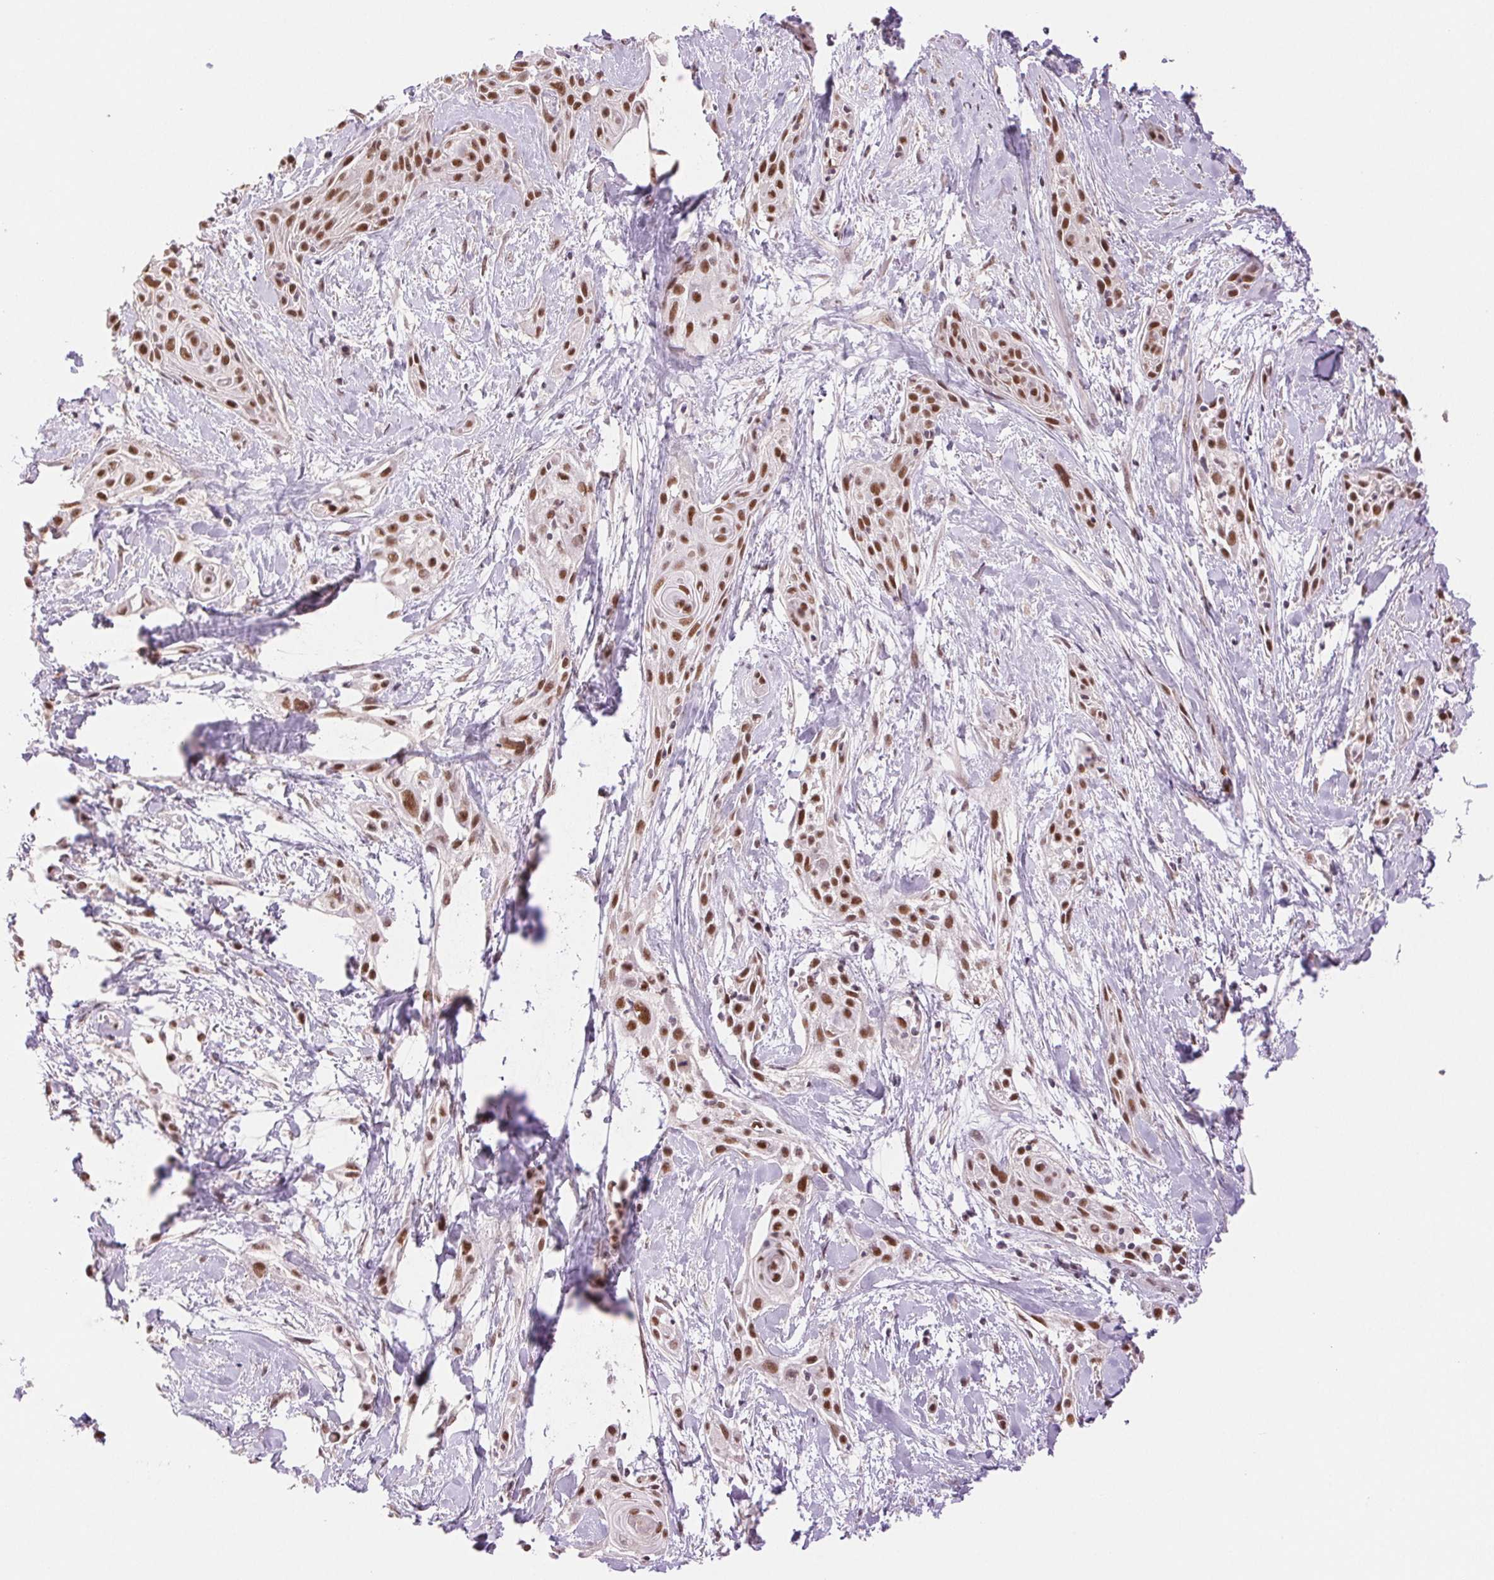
{"staining": {"intensity": "moderate", "quantity": ">75%", "location": "nuclear"}, "tissue": "skin cancer", "cell_type": "Tumor cells", "image_type": "cancer", "snomed": [{"axis": "morphology", "description": "Squamous cell carcinoma, NOS"}, {"axis": "topography", "description": "Skin"}, {"axis": "topography", "description": "Anal"}], "caption": "The histopathology image demonstrates staining of skin squamous cell carcinoma, revealing moderate nuclear protein staining (brown color) within tumor cells.", "gene": "RPRD1B", "patient": {"sex": "male", "age": 64}}